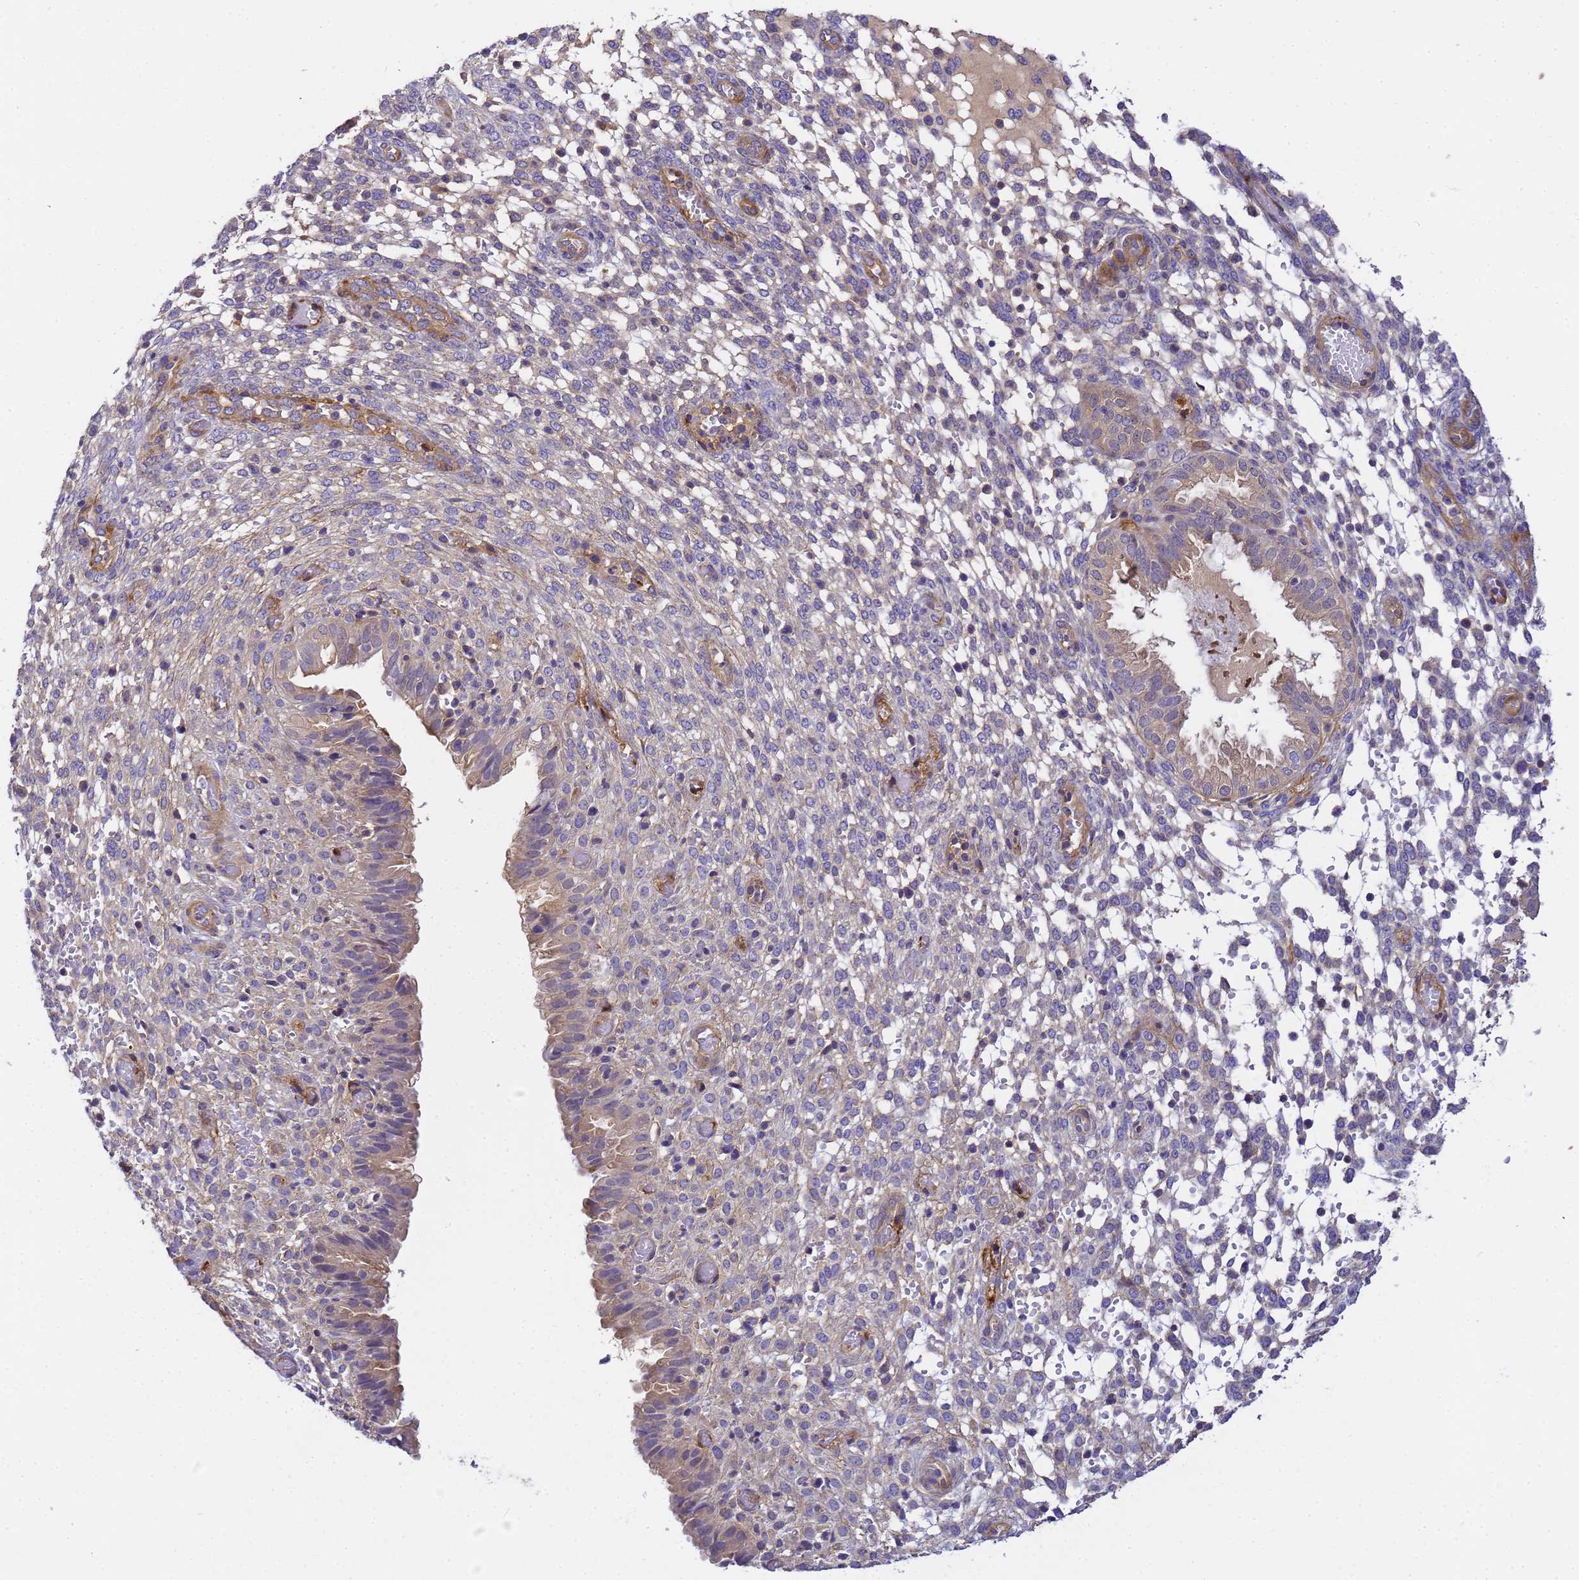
{"staining": {"intensity": "negative", "quantity": "none", "location": "none"}, "tissue": "endometrium", "cell_type": "Cells in endometrial stroma", "image_type": "normal", "snomed": [{"axis": "morphology", "description": "Normal tissue, NOS"}, {"axis": "topography", "description": "Endometrium"}], "caption": "High magnification brightfield microscopy of normal endometrium stained with DAB (brown) and counterstained with hematoxylin (blue): cells in endometrial stroma show no significant staining. (Immunohistochemistry (ihc), brightfield microscopy, high magnification).", "gene": "MYL10", "patient": {"sex": "female", "age": 33}}